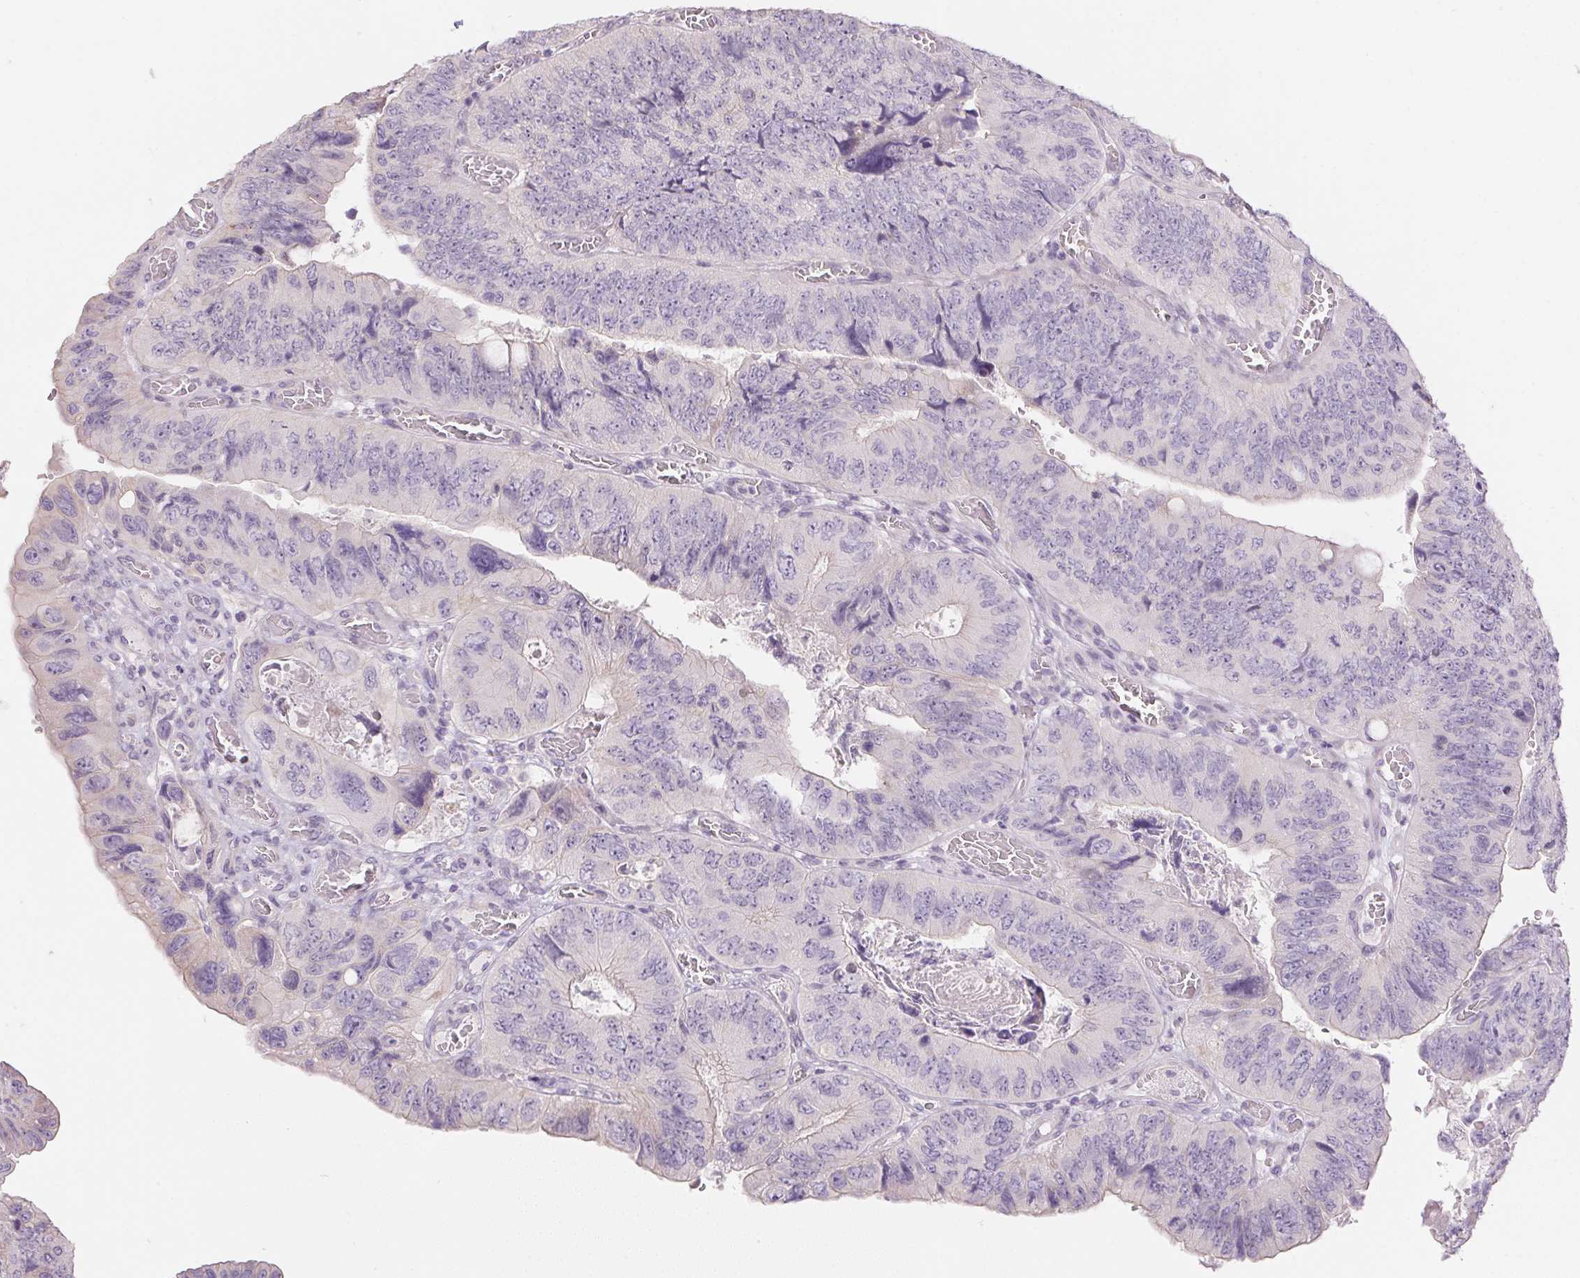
{"staining": {"intensity": "negative", "quantity": "none", "location": "none"}, "tissue": "colorectal cancer", "cell_type": "Tumor cells", "image_type": "cancer", "snomed": [{"axis": "morphology", "description": "Adenocarcinoma, NOS"}, {"axis": "topography", "description": "Colon"}], "caption": "The photomicrograph demonstrates no significant positivity in tumor cells of colorectal cancer. (DAB (3,3'-diaminobenzidine) IHC, high magnification).", "gene": "CTCFL", "patient": {"sex": "female", "age": 84}}